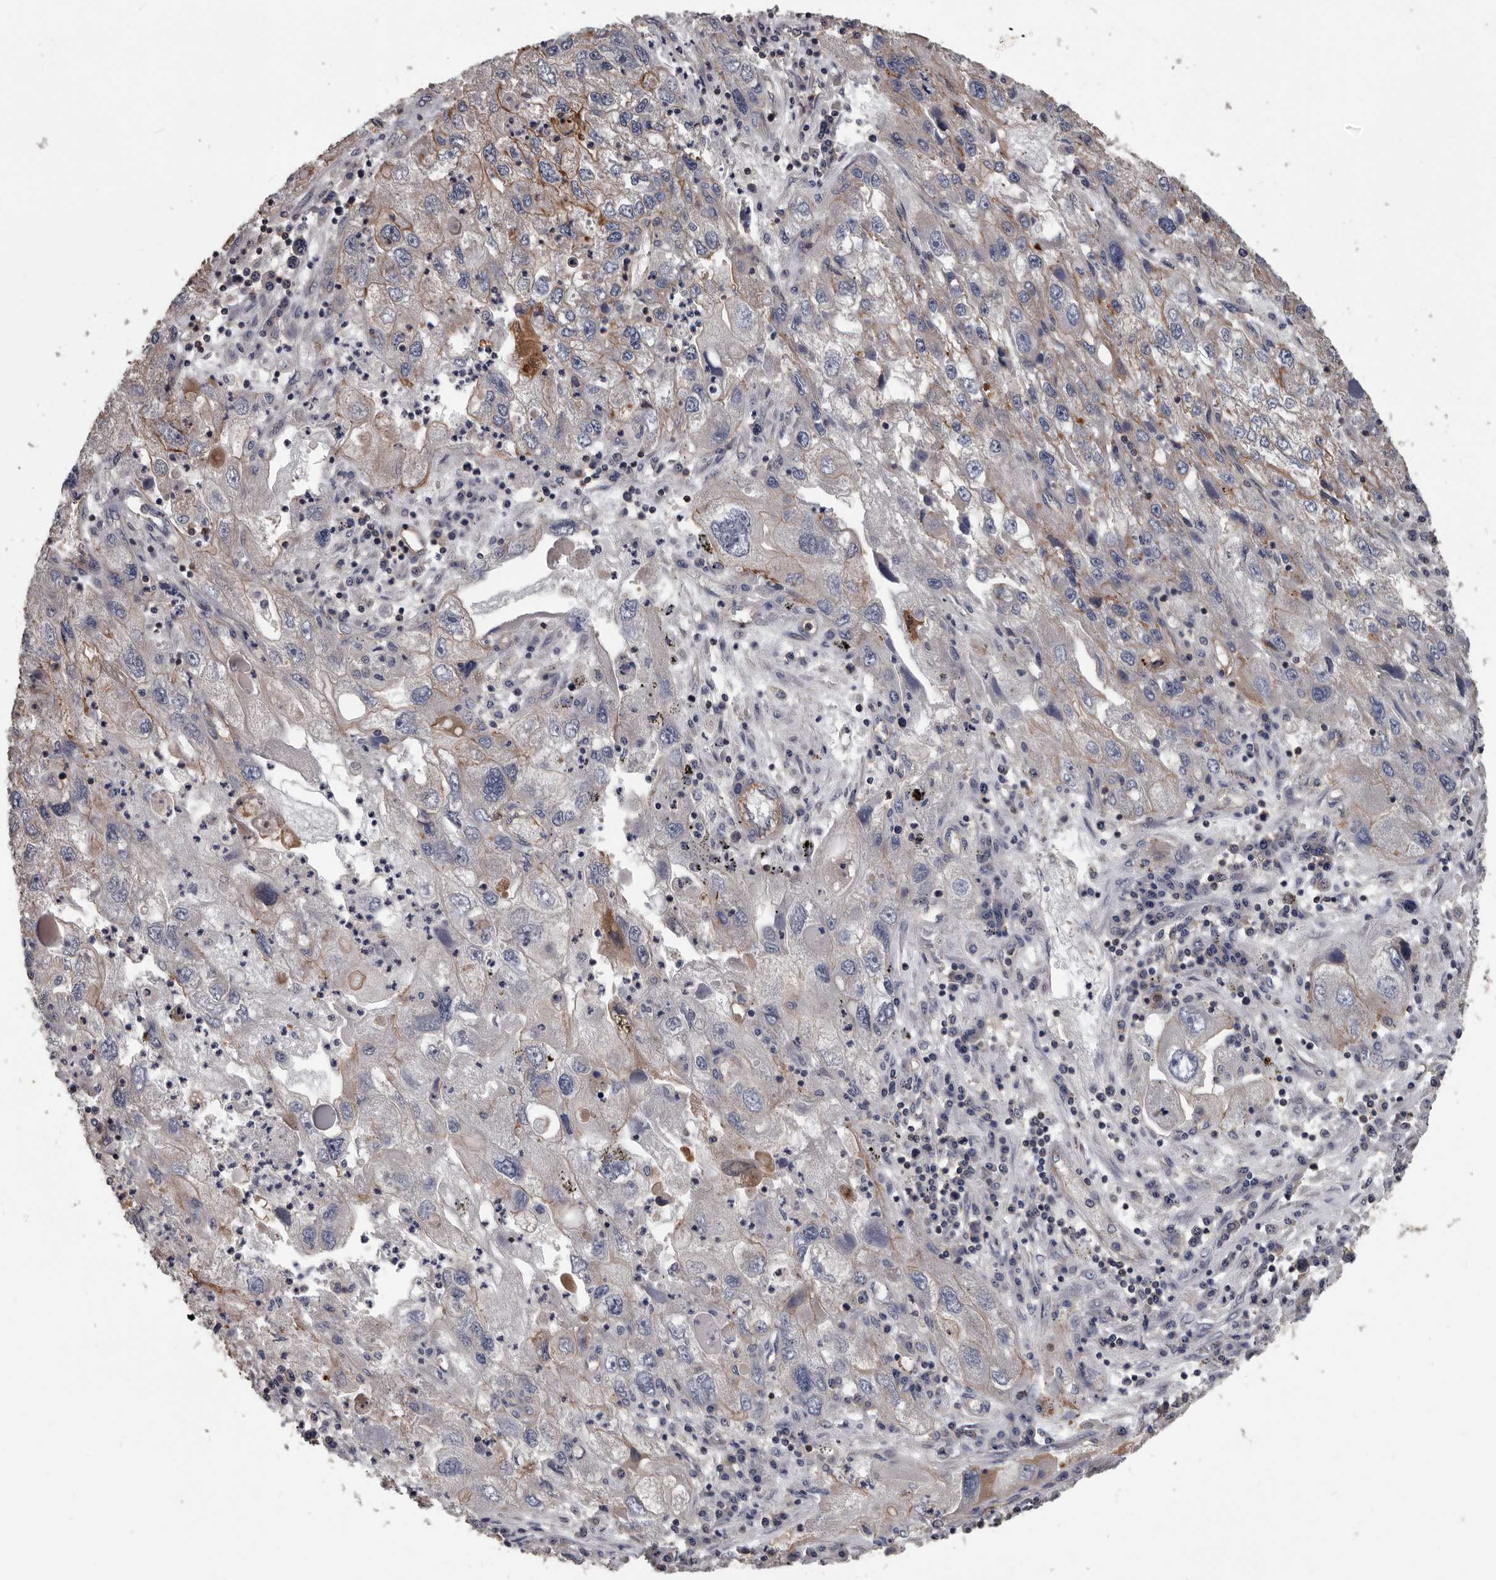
{"staining": {"intensity": "moderate", "quantity": "25%-75%", "location": "cytoplasmic/membranous"}, "tissue": "endometrial cancer", "cell_type": "Tumor cells", "image_type": "cancer", "snomed": [{"axis": "morphology", "description": "Adenocarcinoma, NOS"}, {"axis": "topography", "description": "Endometrium"}], "caption": "DAB immunohistochemical staining of human endometrial adenocarcinoma shows moderate cytoplasmic/membranous protein staining in approximately 25%-75% of tumor cells. The staining is performed using DAB (3,3'-diaminobenzidine) brown chromogen to label protein expression. The nuclei are counter-stained blue using hematoxylin.", "gene": "PNRC2", "patient": {"sex": "female", "age": 49}}